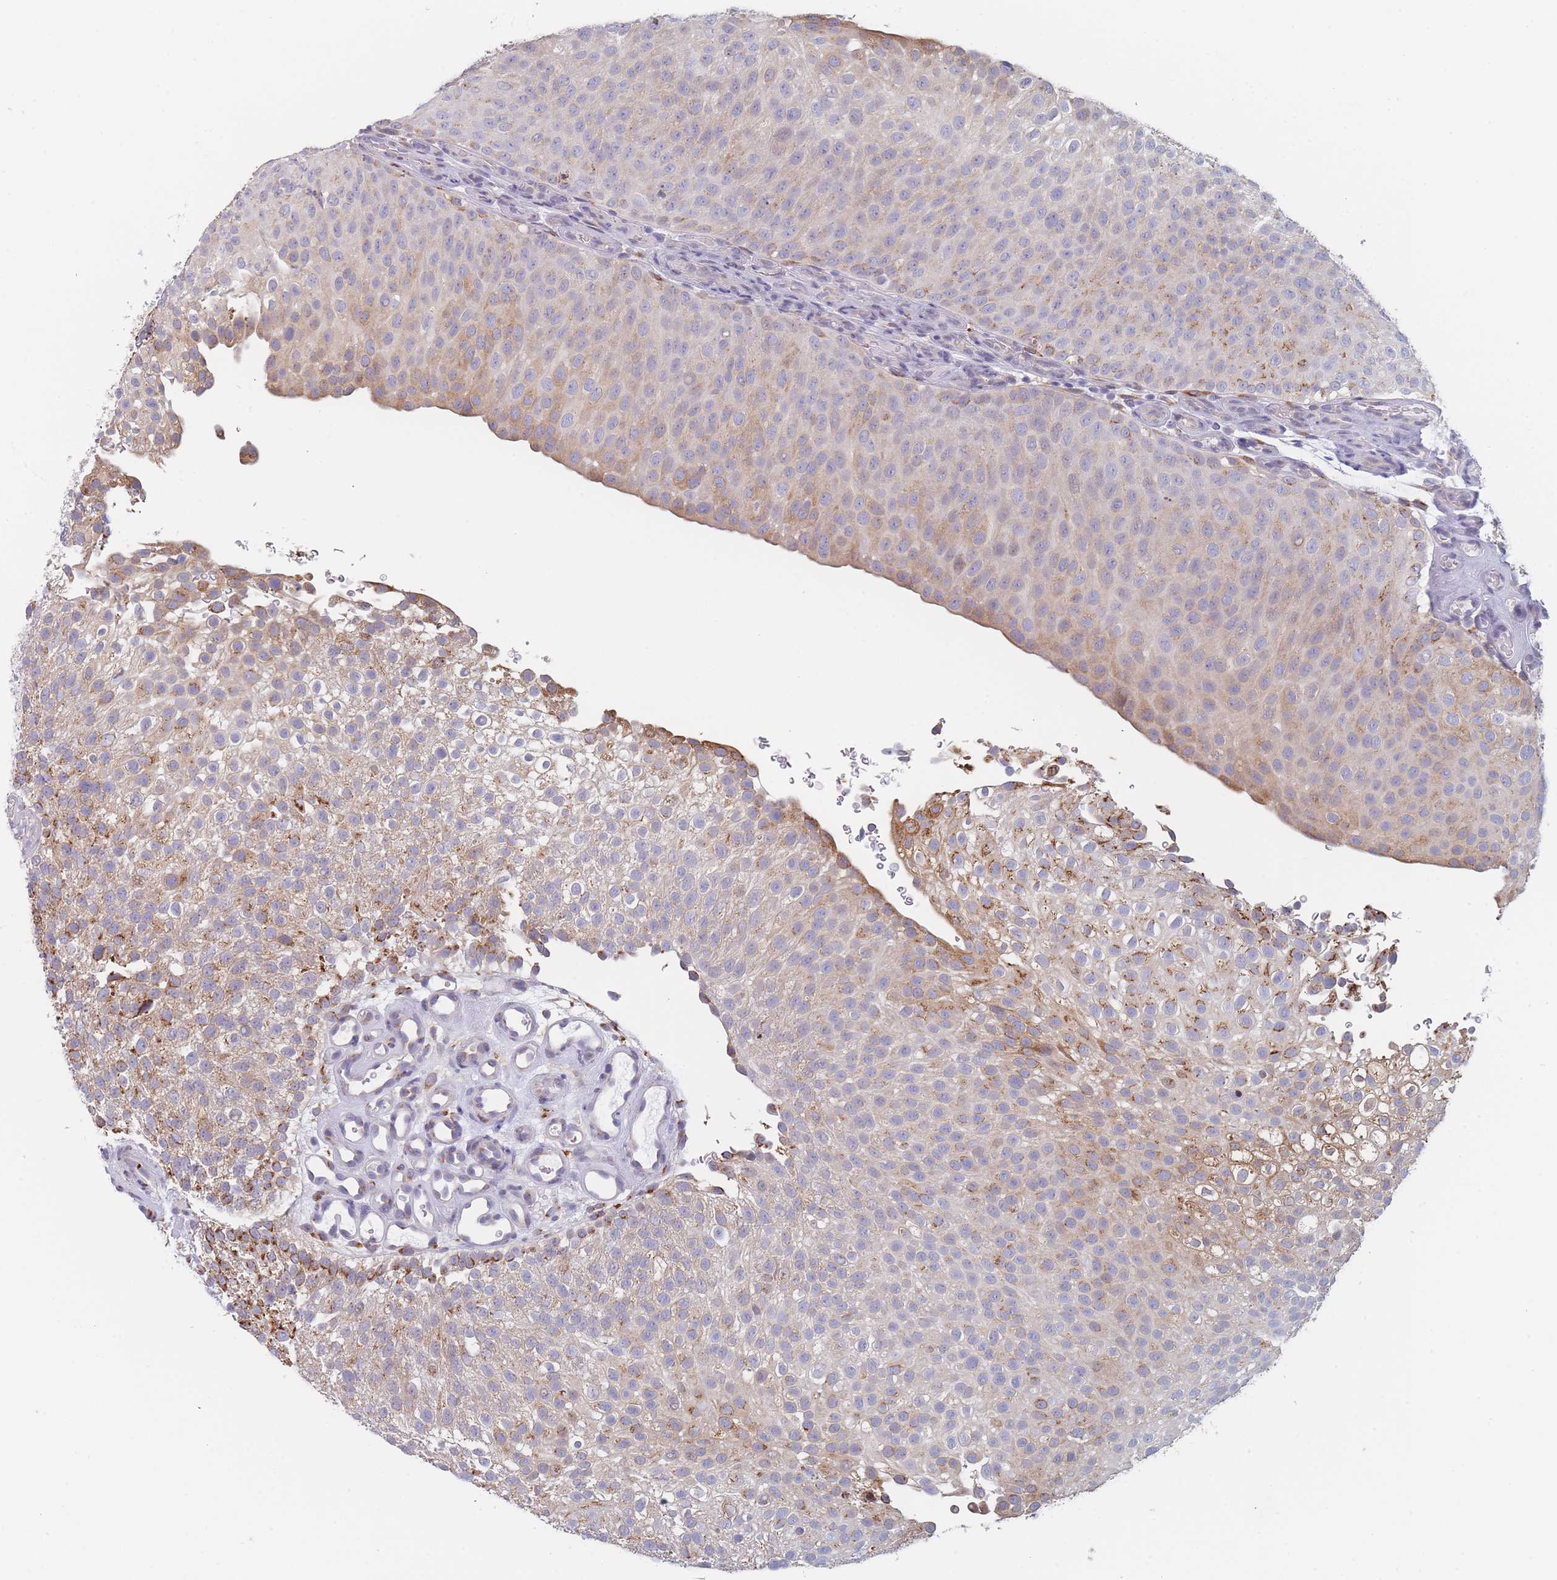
{"staining": {"intensity": "moderate", "quantity": "25%-75%", "location": "cytoplasmic/membranous"}, "tissue": "urothelial cancer", "cell_type": "Tumor cells", "image_type": "cancer", "snomed": [{"axis": "morphology", "description": "Urothelial carcinoma, Low grade"}, {"axis": "topography", "description": "Urinary bladder"}], "caption": "Human urothelial carcinoma (low-grade) stained for a protein (brown) exhibits moderate cytoplasmic/membranous positive staining in about 25%-75% of tumor cells.", "gene": "TMED10", "patient": {"sex": "male", "age": 78}}